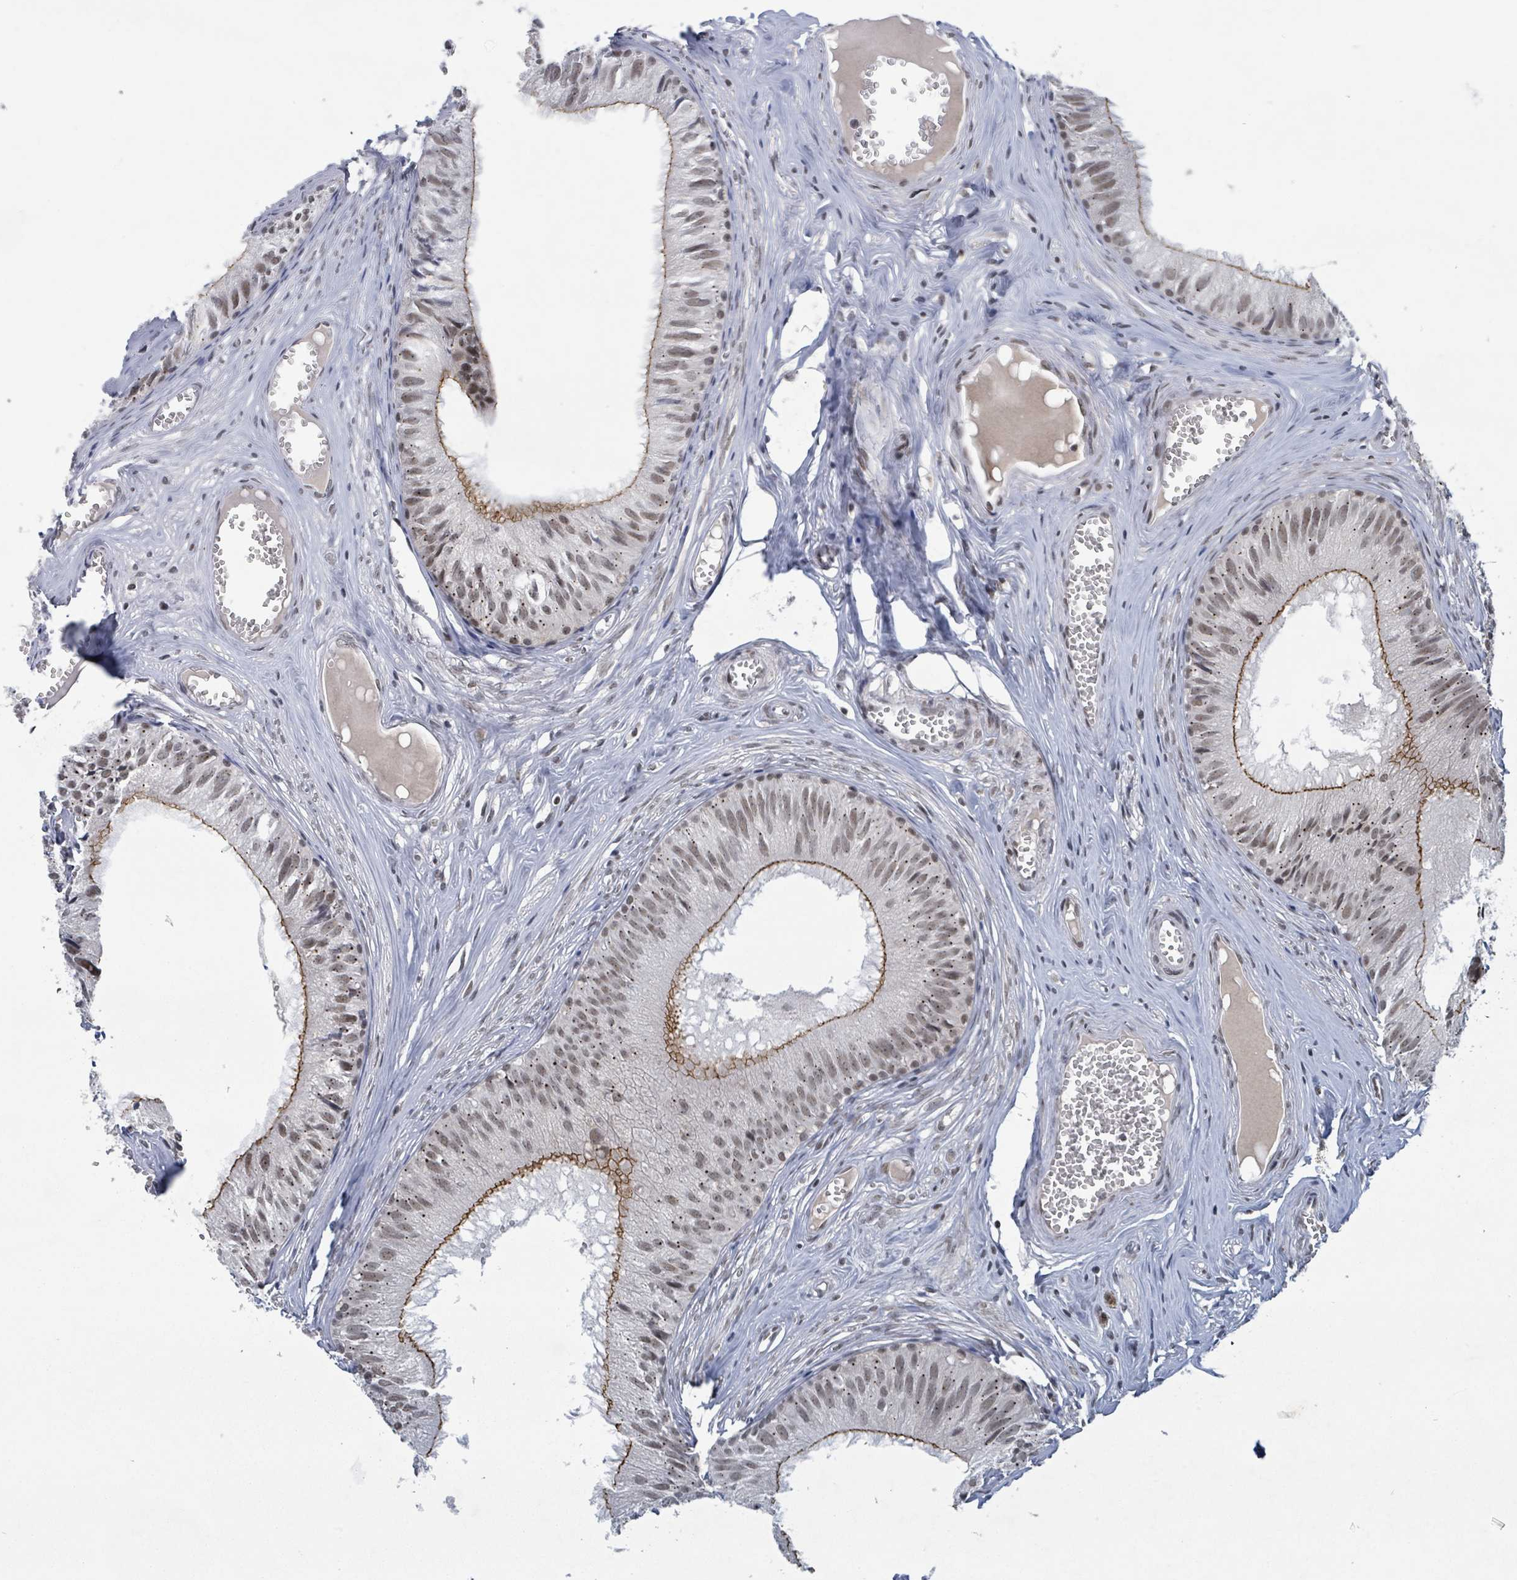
{"staining": {"intensity": "moderate", "quantity": ">75%", "location": "cytoplasmic/membranous,nuclear"}, "tissue": "epididymis", "cell_type": "Glandular cells", "image_type": "normal", "snomed": [{"axis": "morphology", "description": "Normal tissue, NOS"}, {"axis": "topography", "description": "Epididymis"}], "caption": "Protein expression analysis of unremarkable epididymis displays moderate cytoplasmic/membranous,nuclear expression in about >75% of glandular cells.", "gene": "BANP", "patient": {"sex": "male", "age": 31}}